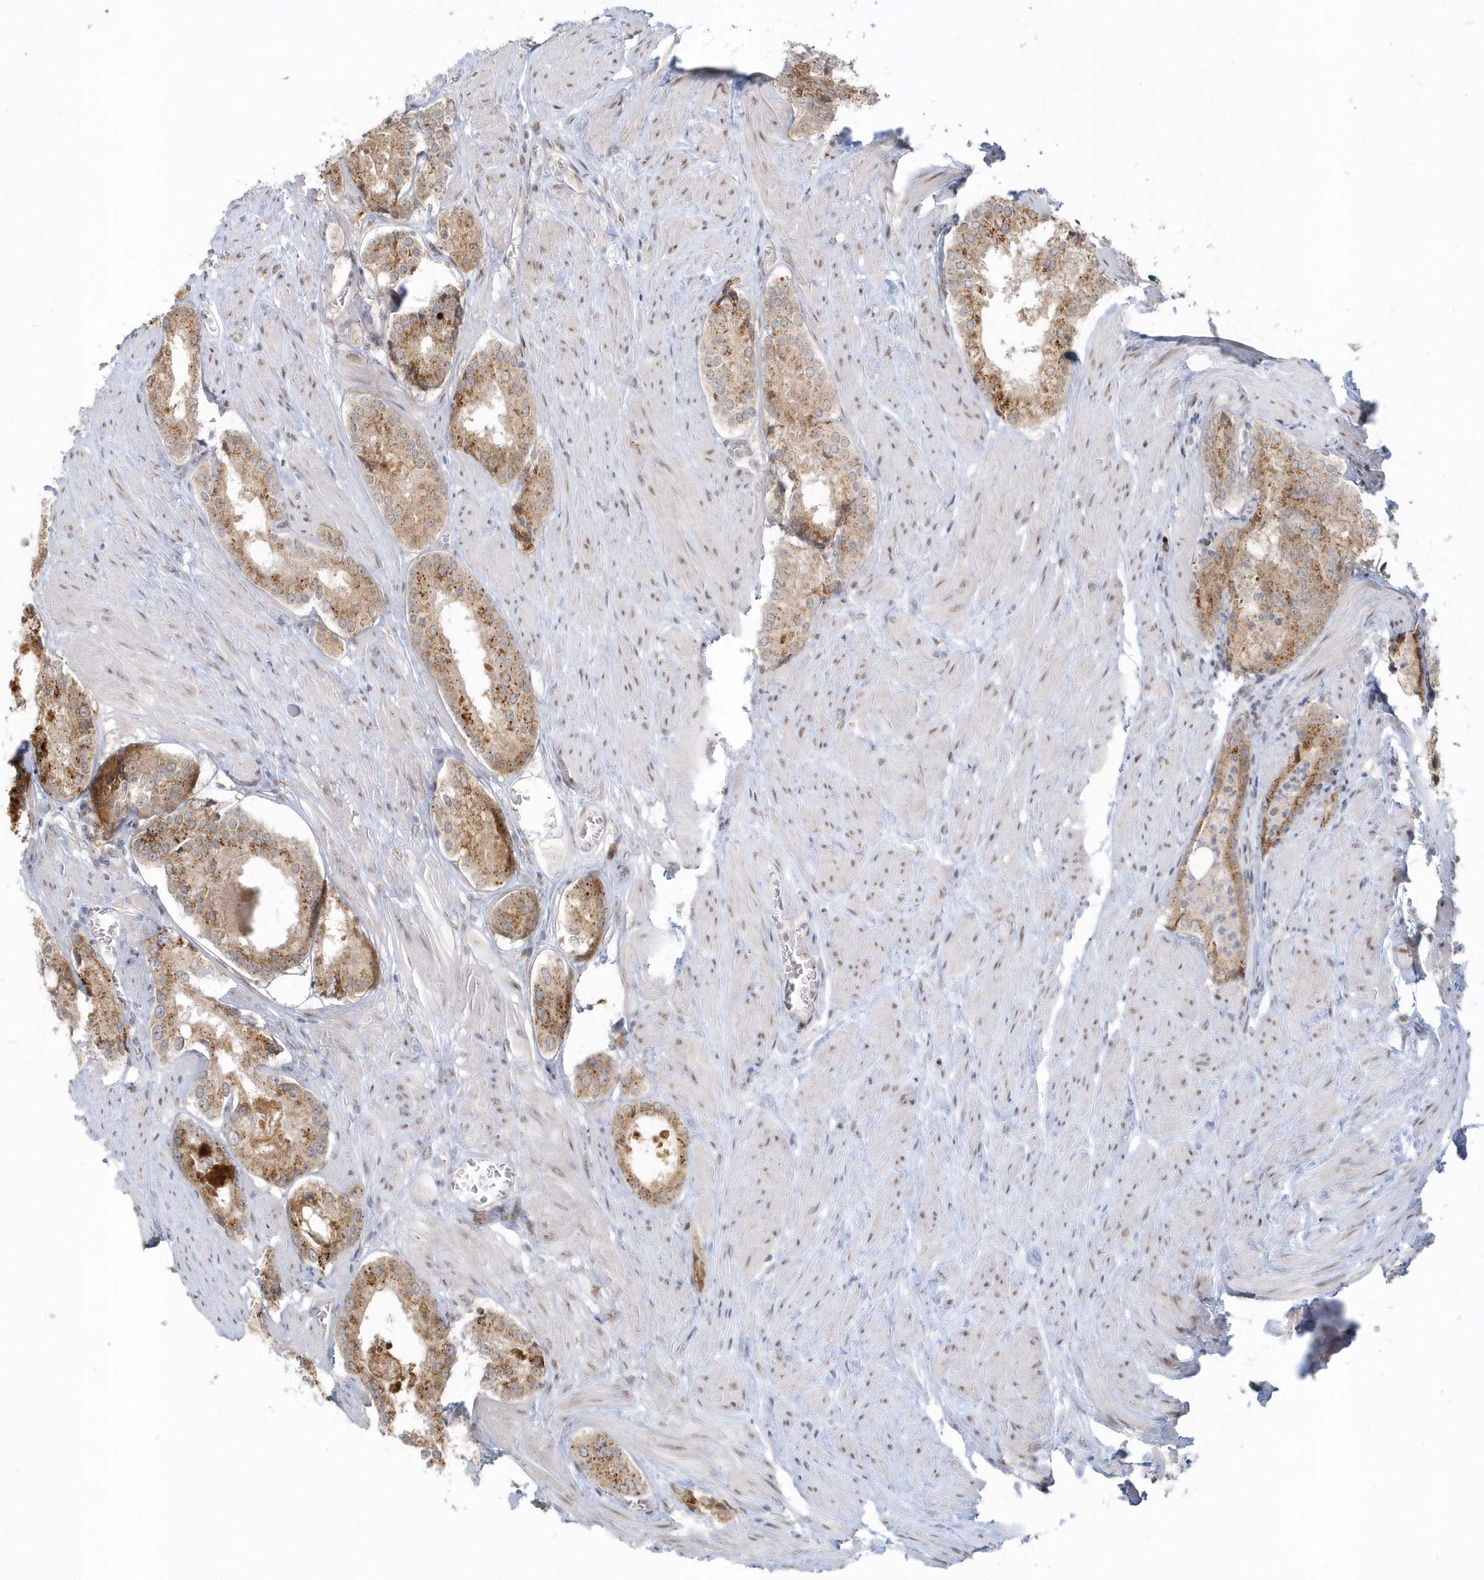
{"staining": {"intensity": "moderate", "quantity": ">75%", "location": "cytoplasmic/membranous"}, "tissue": "prostate cancer", "cell_type": "Tumor cells", "image_type": "cancer", "snomed": [{"axis": "morphology", "description": "Adenocarcinoma, Low grade"}, {"axis": "topography", "description": "Prostate"}], "caption": "Immunohistochemical staining of prostate cancer (adenocarcinoma (low-grade)) demonstrates medium levels of moderate cytoplasmic/membranous protein expression in approximately >75% of tumor cells.", "gene": "DHFR", "patient": {"sex": "male", "age": 54}}